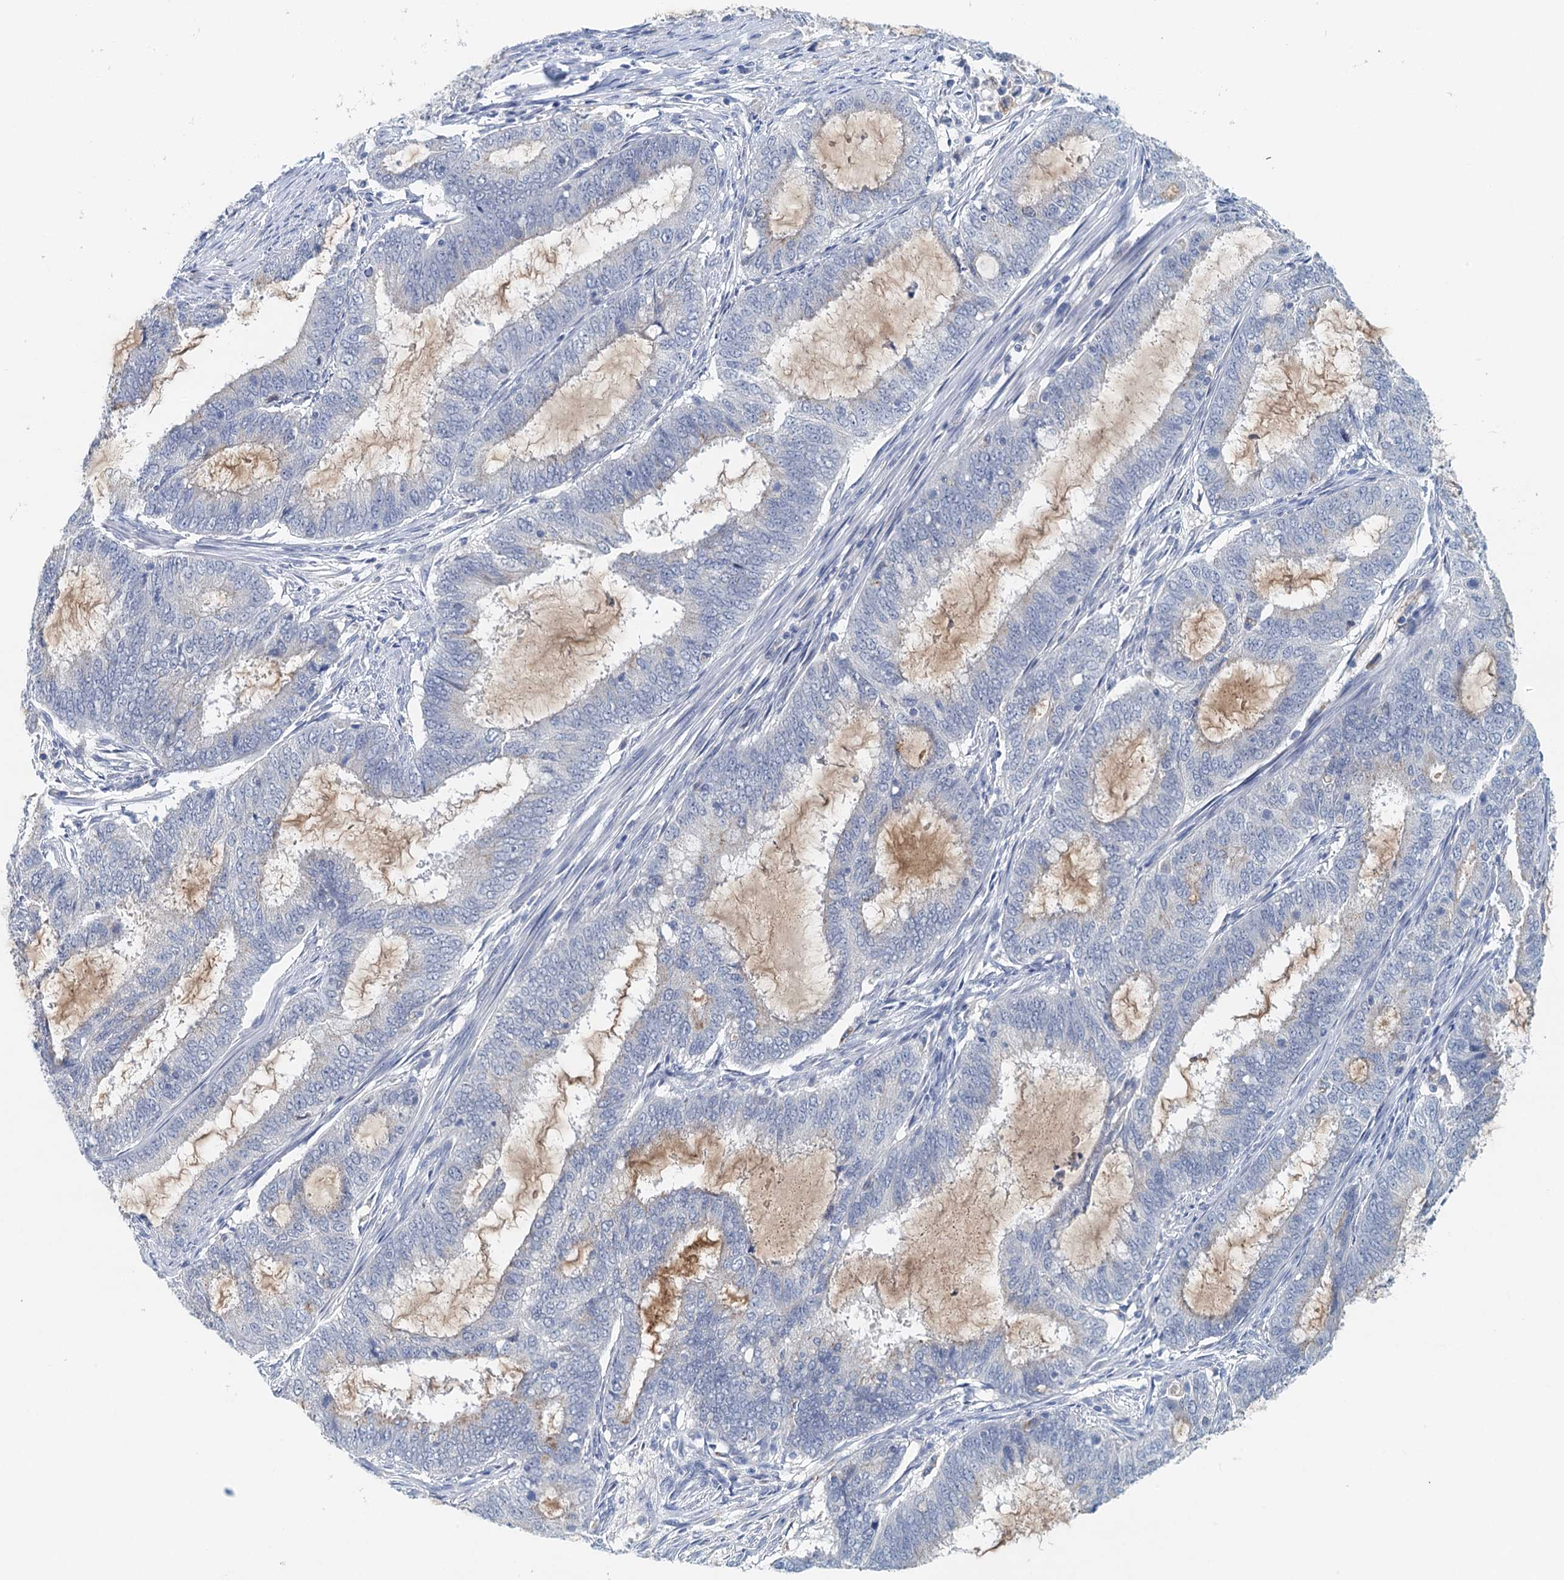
{"staining": {"intensity": "negative", "quantity": "none", "location": "none"}, "tissue": "endometrial cancer", "cell_type": "Tumor cells", "image_type": "cancer", "snomed": [{"axis": "morphology", "description": "Adenocarcinoma, NOS"}, {"axis": "topography", "description": "Endometrium"}], "caption": "Immunohistochemistry of endometrial adenocarcinoma reveals no staining in tumor cells.", "gene": "NUBP2", "patient": {"sex": "female", "age": 51}}